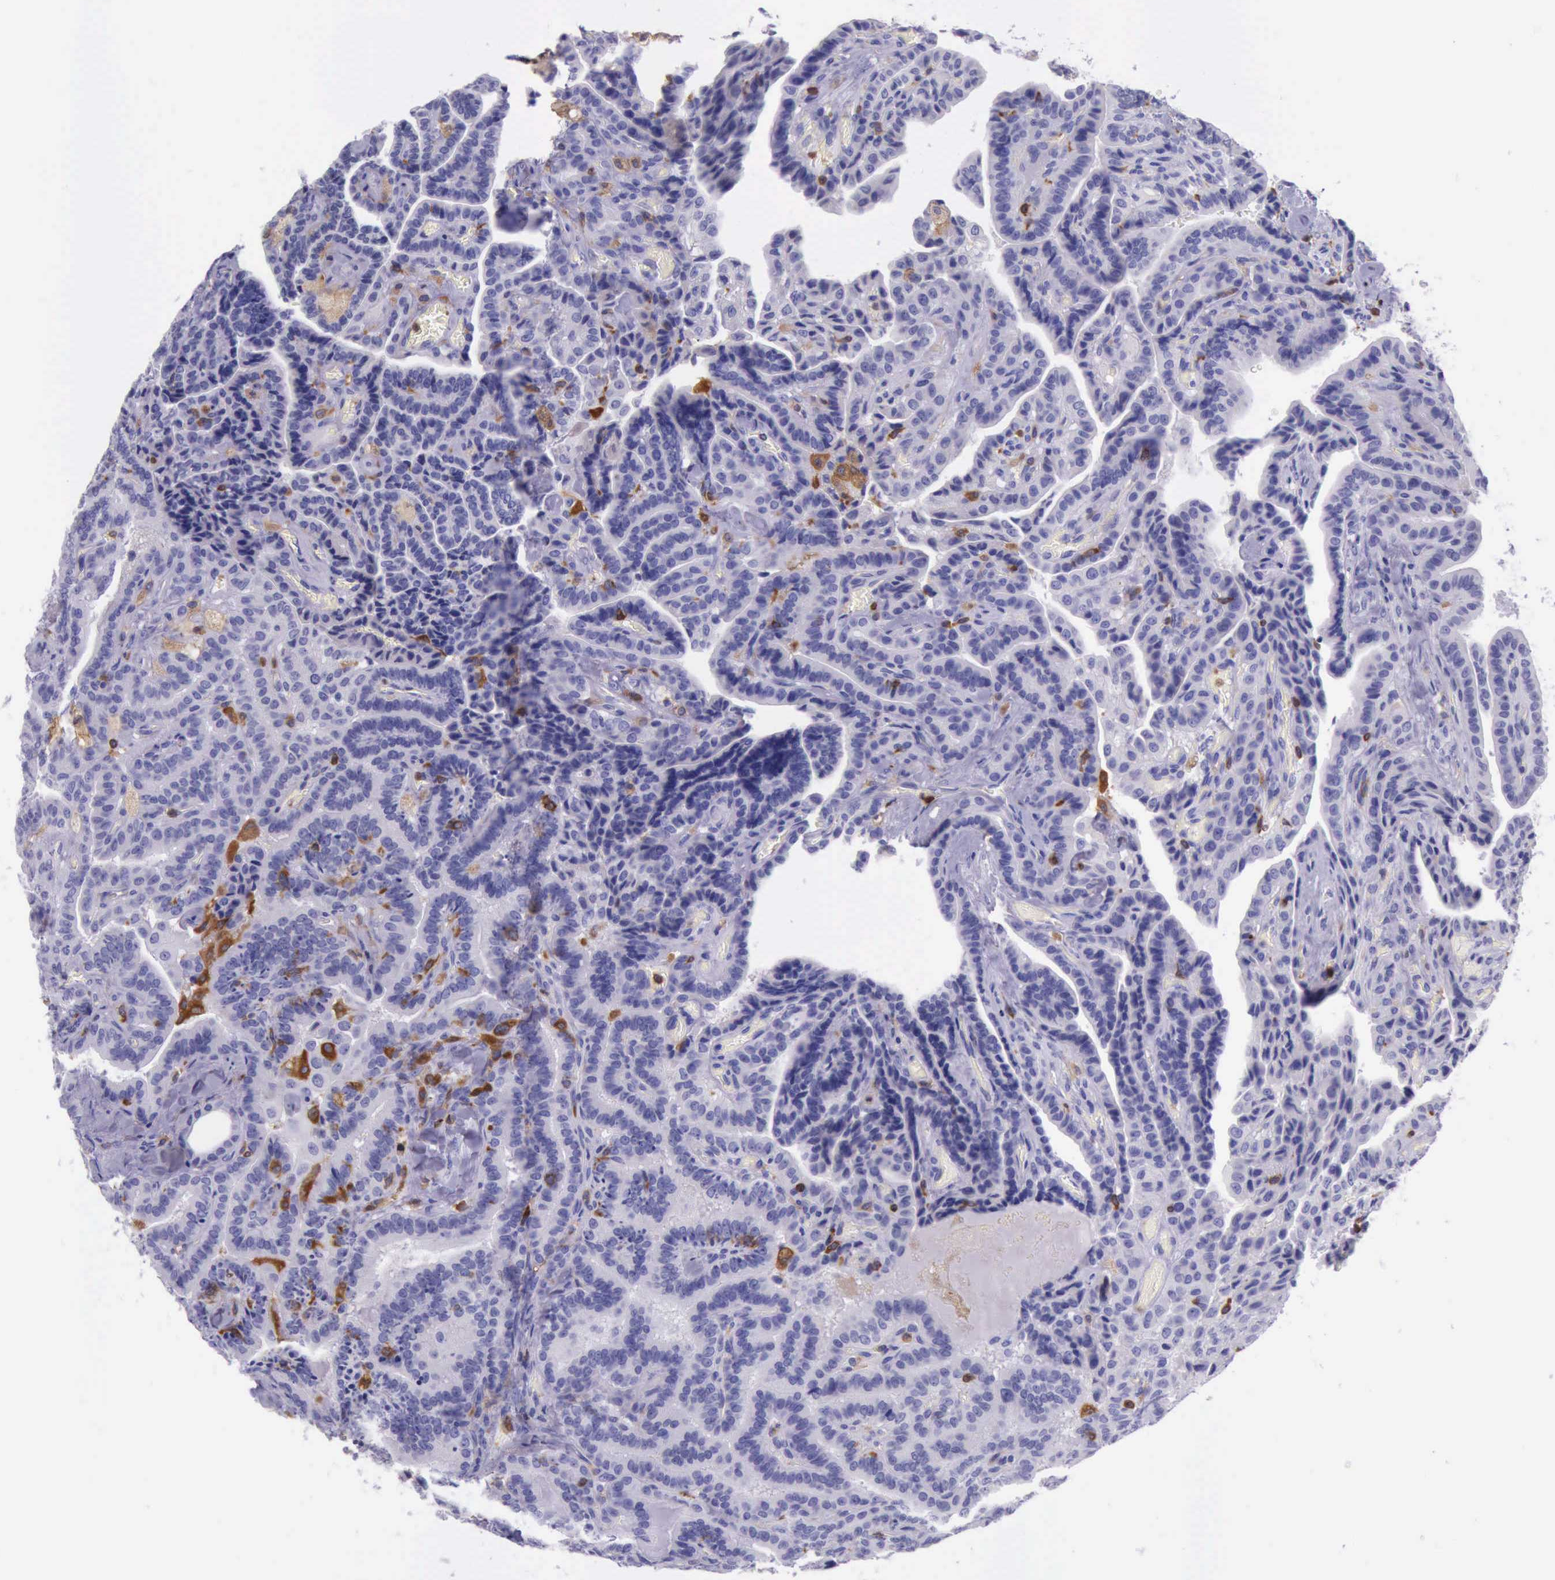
{"staining": {"intensity": "negative", "quantity": "none", "location": "none"}, "tissue": "thyroid cancer", "cell_type": "Tumor cells", "image_type": "cancer", "snomed": [{"axis": "morphology", "description": "Papillary adenocarcinoma, NOS"}, {"axis": "topography", "description": "Thyroid gland"}], "caption": "DAB (3,3'-diaminobenzidine) immunohistochemical staining of human papillary adenocarcinoma (thyroid) reveals no significant staining in tumor cells.", "gene": "BTK", "patient": {"sex": "male", "age": 87}}